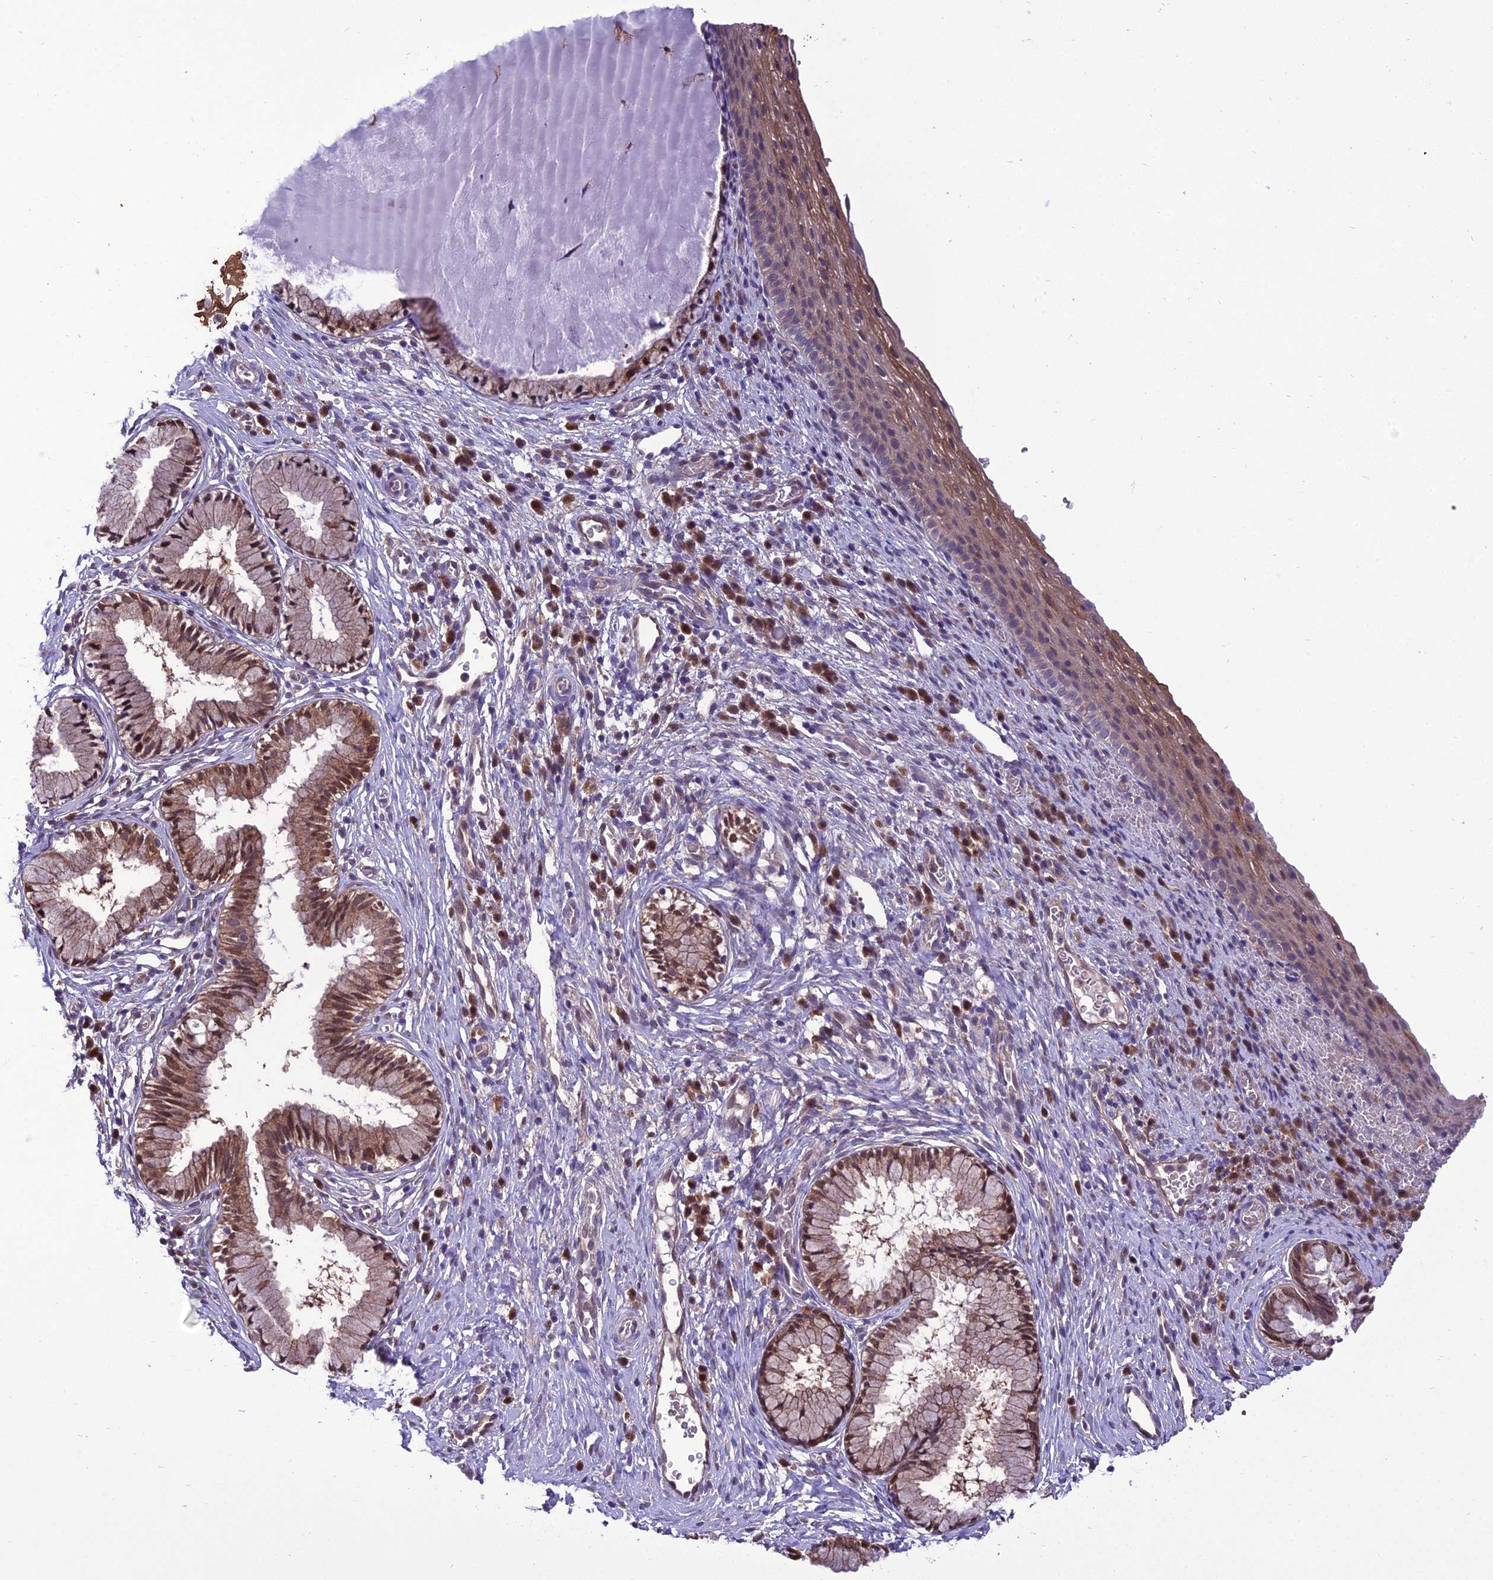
{"staining": {"intensity": "moderate", "quantity": "25%-75%", "location": "nuclear"}, "tissue": "cervix", "cell_type": "Glandular cells", "image_type": "normal", "snomed": [{"axis": "morphology", "description": "Normal tissue, NOS"}, {"axis": "topography", "description": "Cervix"}], "caption": "DAB immunohistochemical staining of unremarkable cervix exhibits moderate nuclear protein staining in about 25%-75% of glandular cells.", "gene": "BORCS6", "patient": {"sex": "female", "age": 27}}